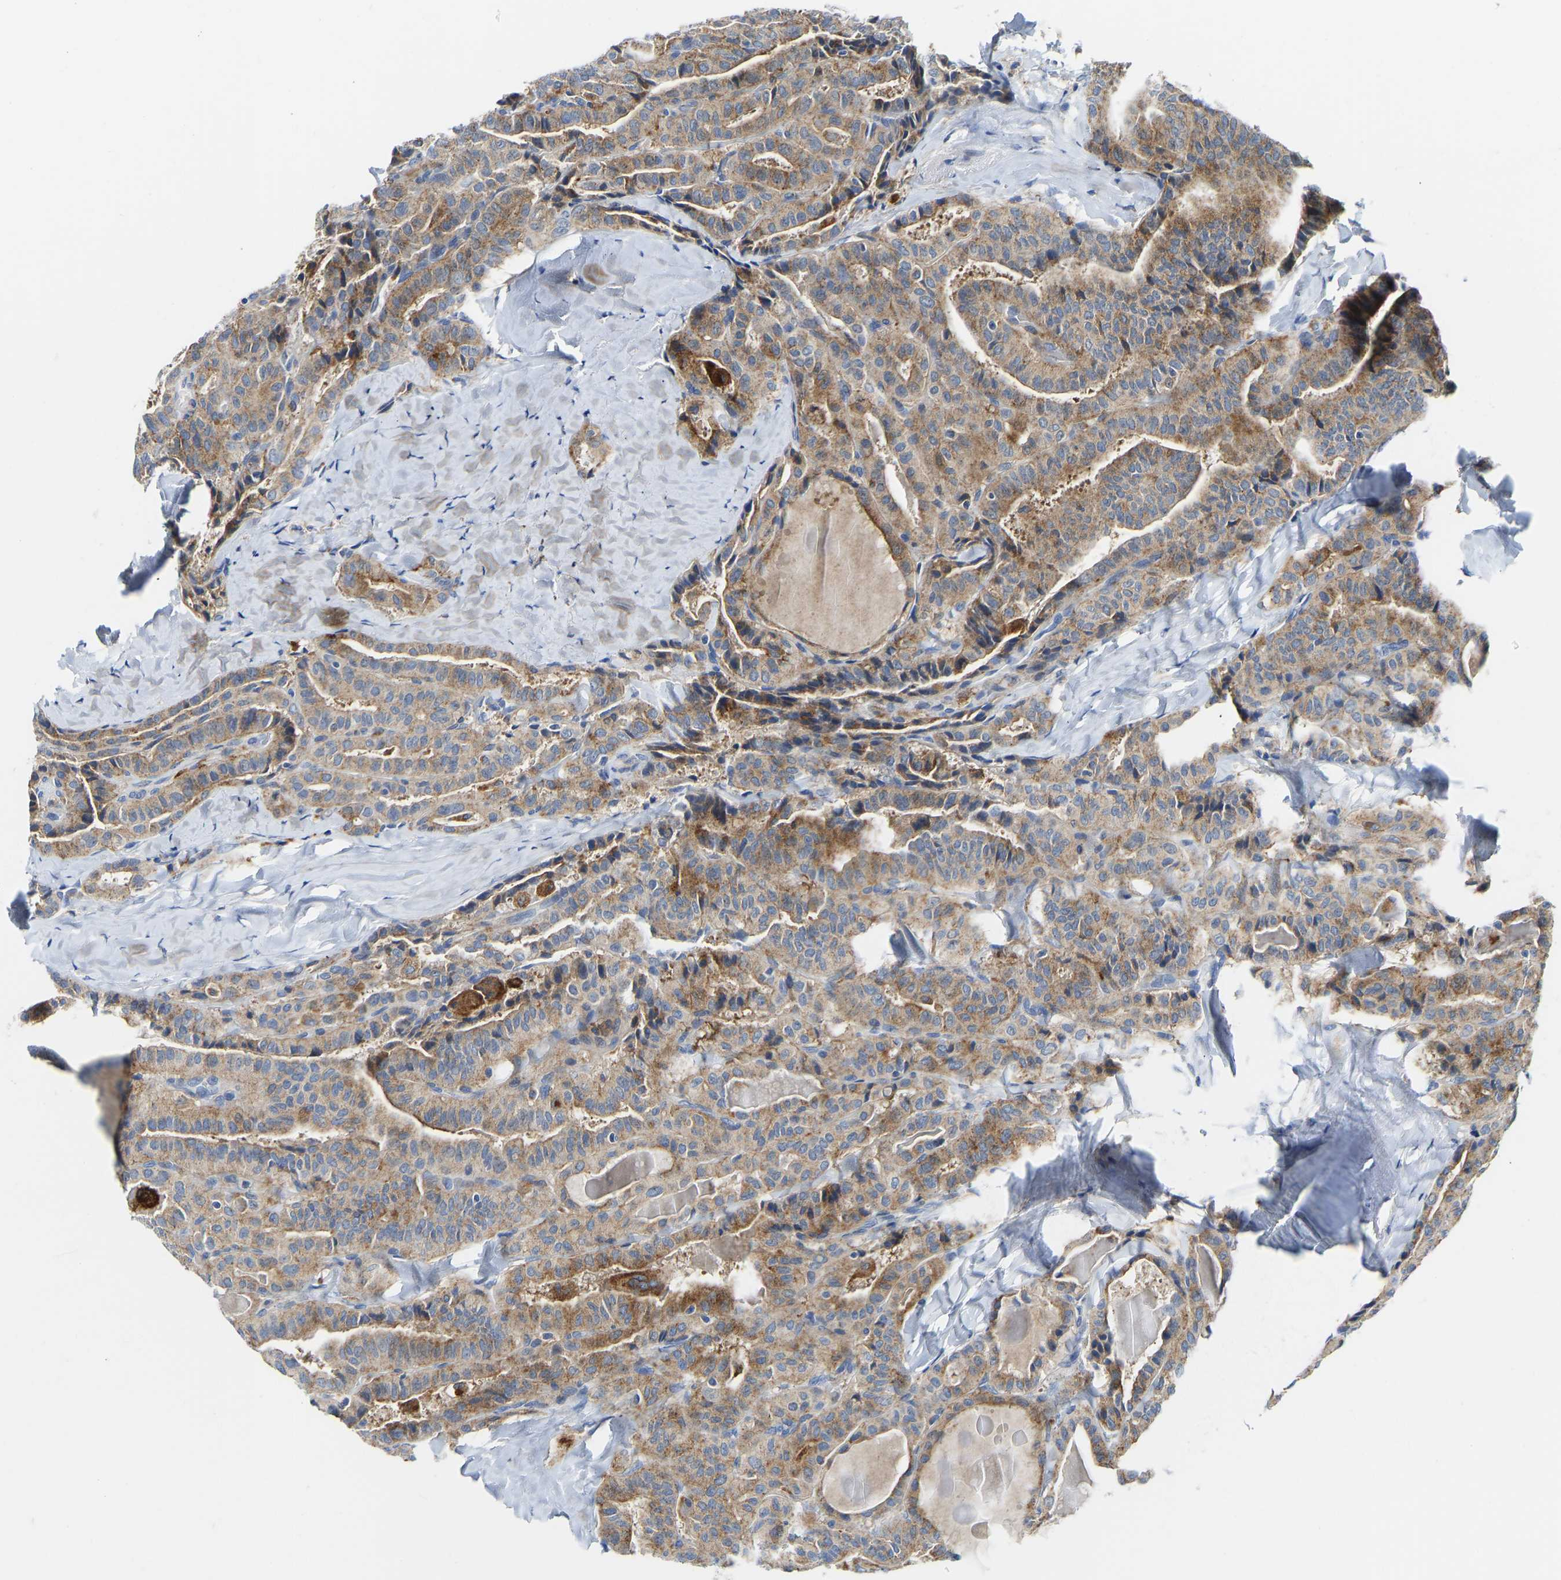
{"staining": {"intensity": "moderate", "quantity": ">75%", "location": "cytoplasmic/membranous"}, "tissue": "thyroid cancer", "cell_type": "Tumor cells", "image_type": "cancer", "snomed": [{"axis": "morphology", "description": "Papillary adenocarcinoma, NOS"}, {"axis": "topography", "description": "Thyroid gland"}], "caption": "Thyroid cancer (papillary adenocarcinoma) was stained to show a protein in brown. There is medium levels of moderate cytoplasmic/membranous staining in about >75% of tumor cells.", "gene": "ATP6V1E1", "patient": {"sex": "male", "age": 77}}